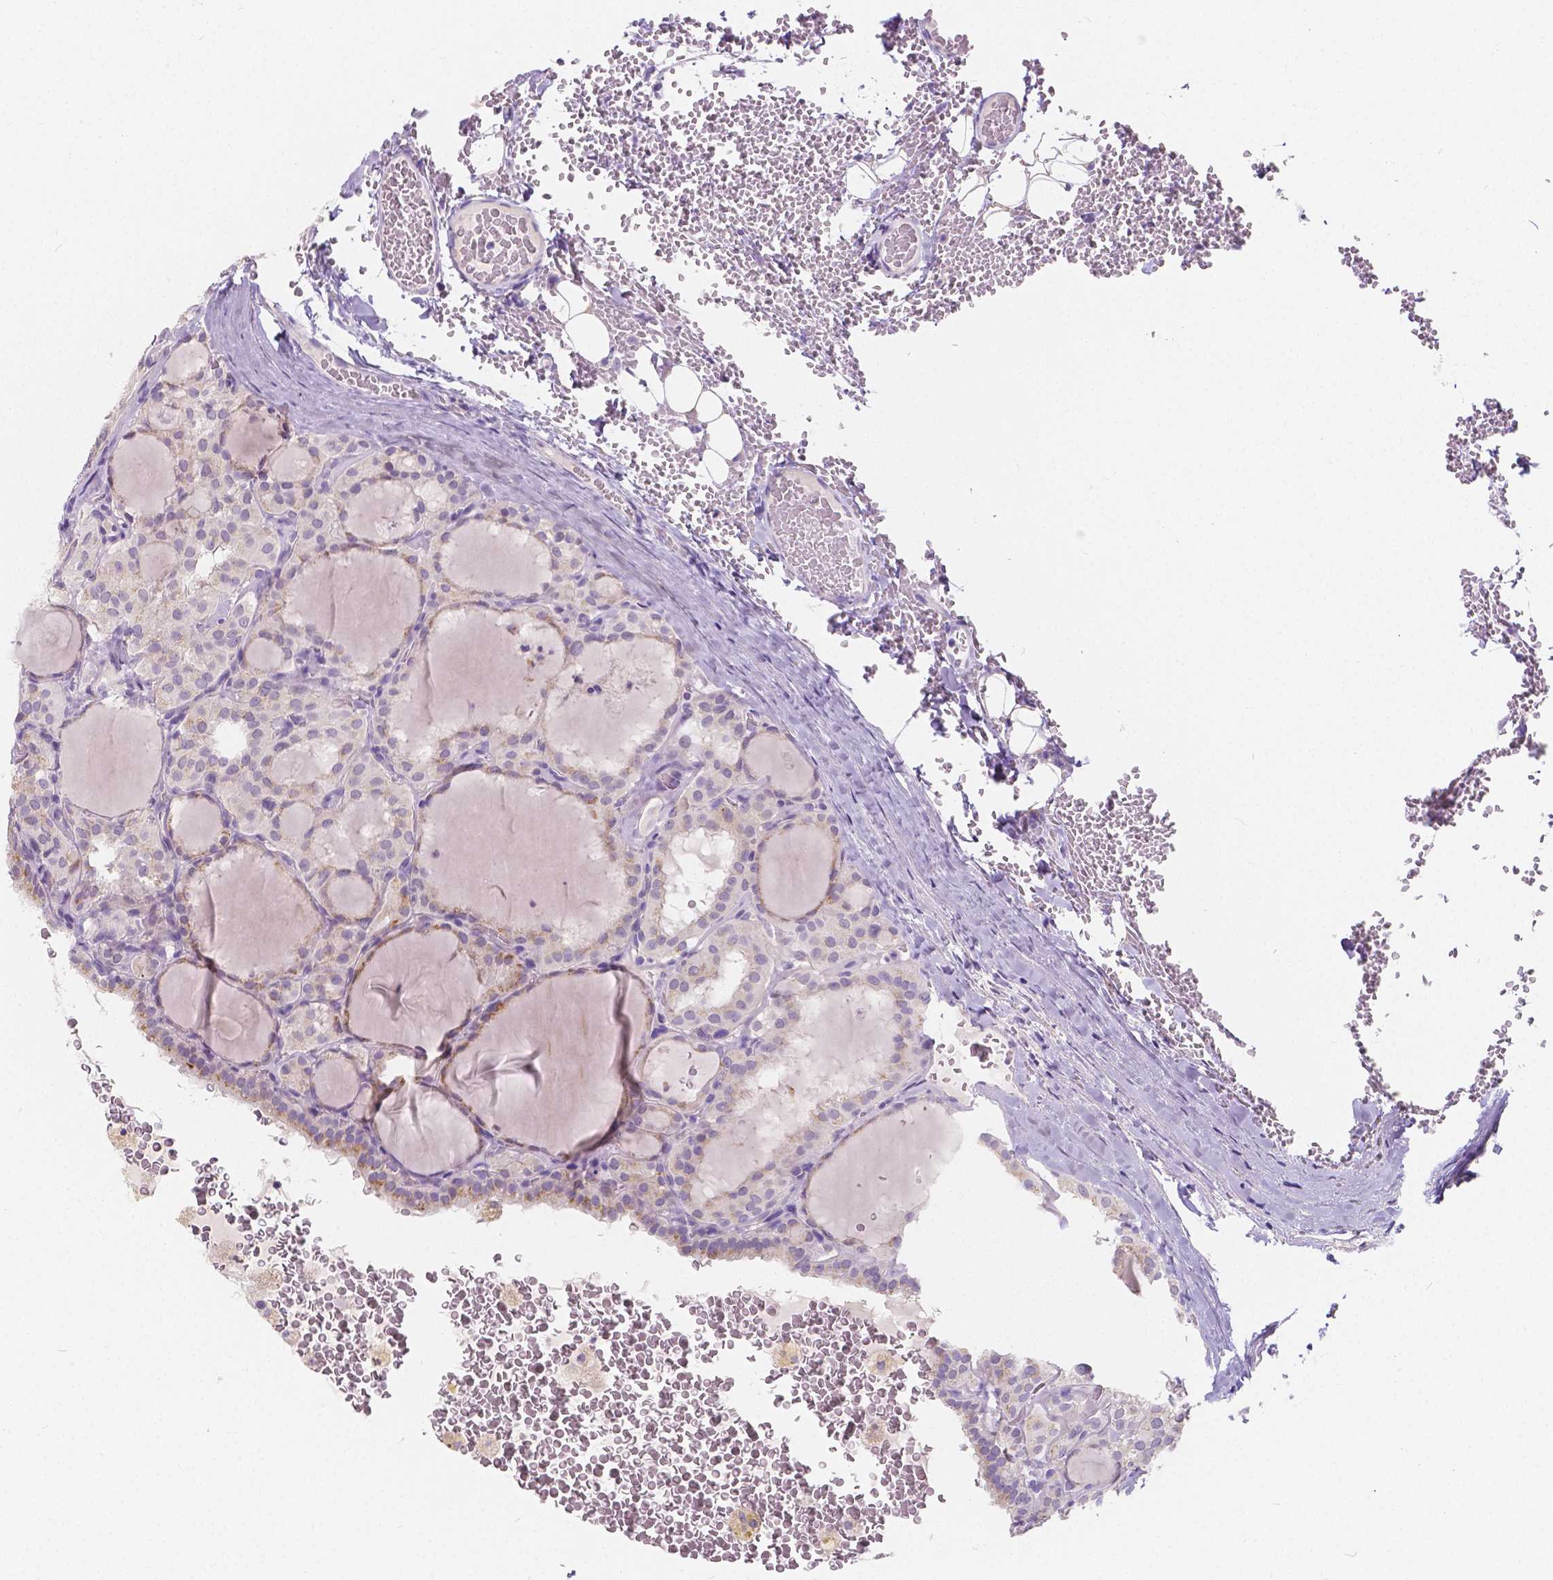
{"staining": {"intensity": "weak", "quantity": "<25%", "location": "cytoplasmic/membranous"}, "tissue": "thyroid cancer", "cell_type": "Tumor cells", "image_type": "cancer", "snomed": [{"axis": "morphology", "description": "Papillary adenocarcinoma, NOS"}, {"axis": "topography", "description": "Thyroid gland"}], "caption": "Thyroid papillary adenocarcinoma stained for a protein using immunohistochemistry reveals no expression tumor cells.", "gene": "RNF186", "patient": {"sex": "male", "age": 20}}